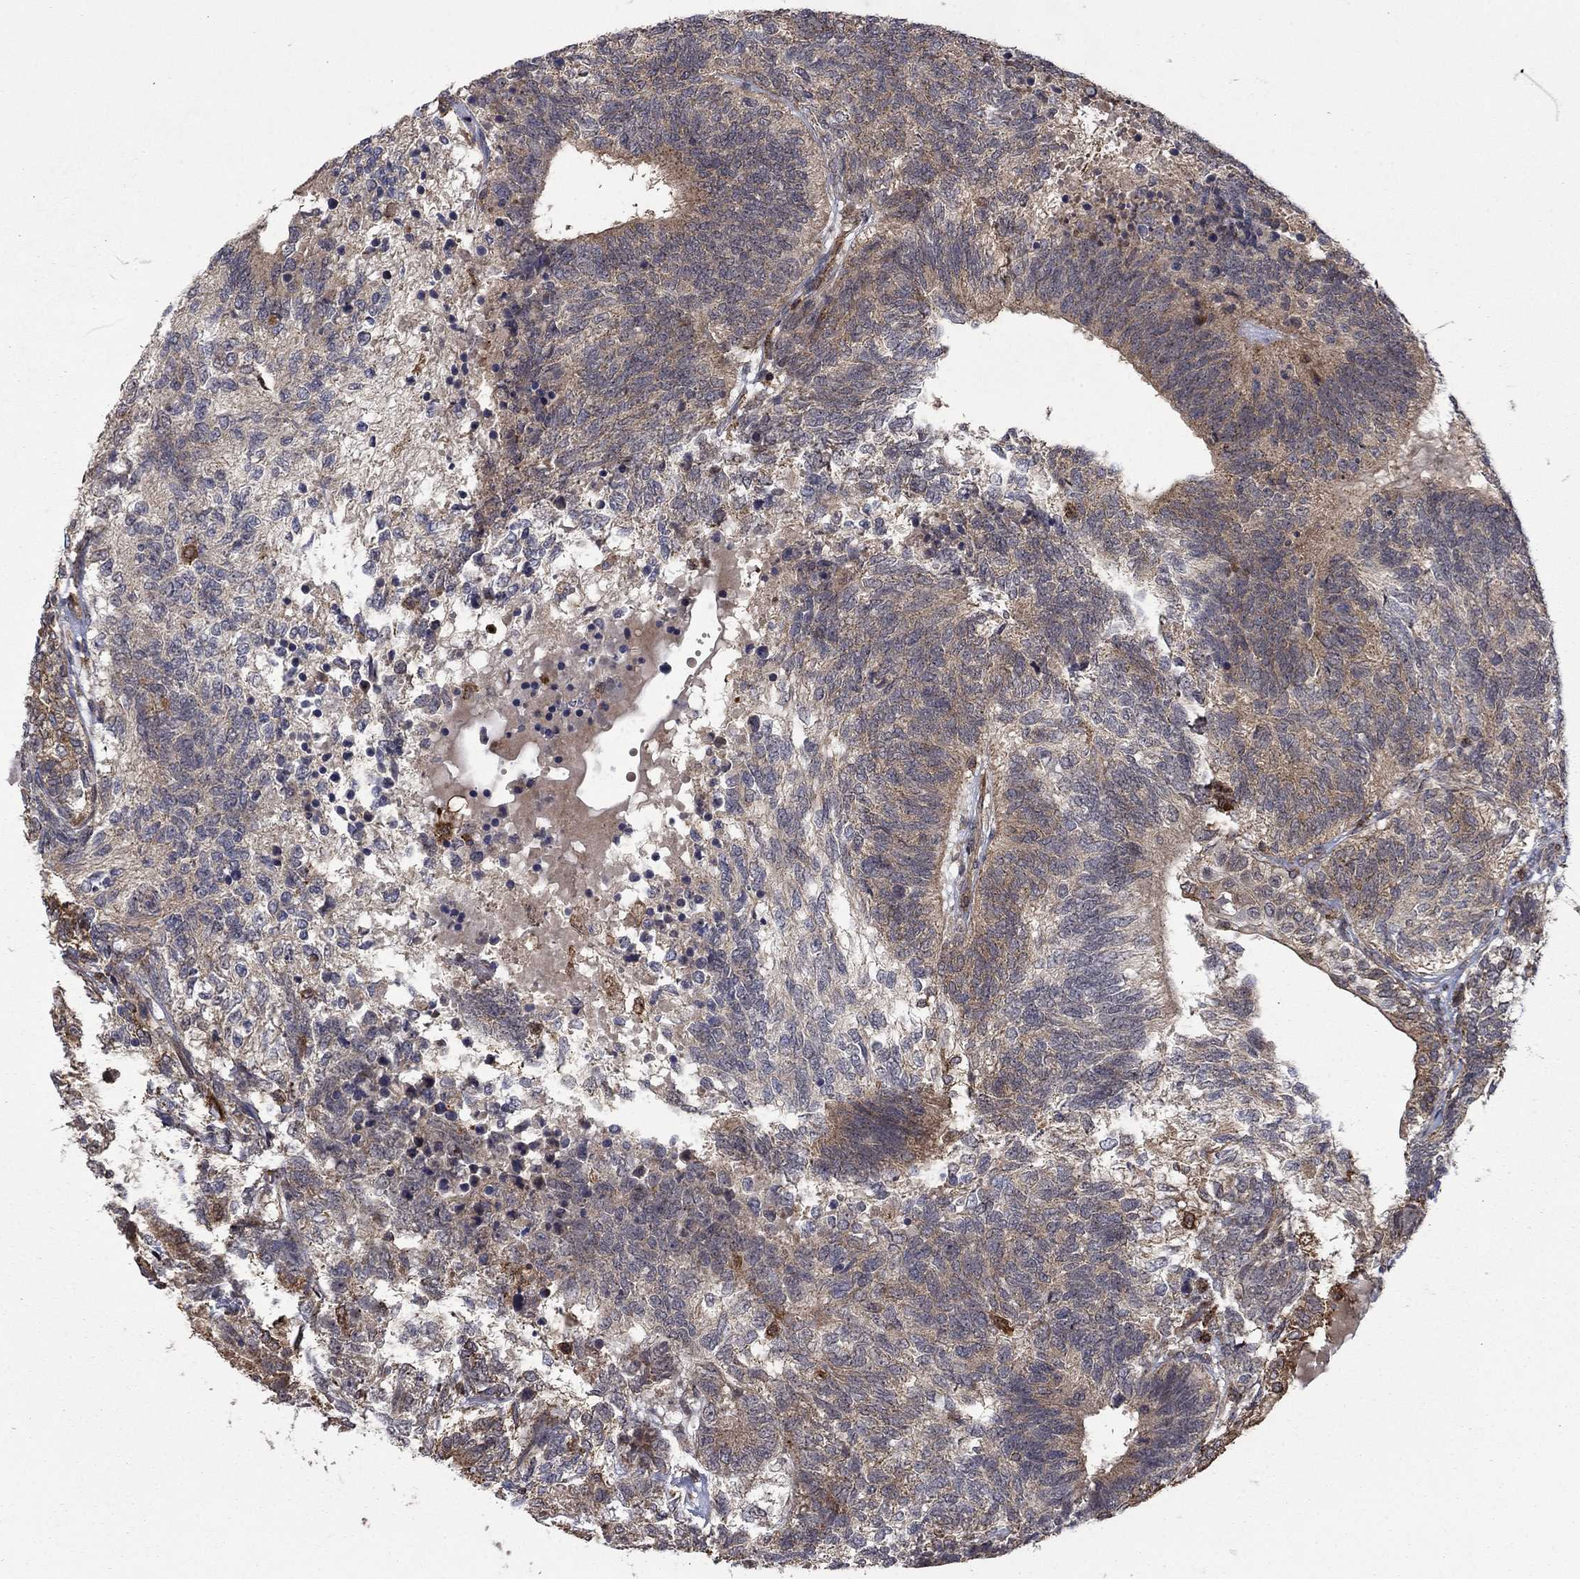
{"staining": {"intensity": "moderate", "quantity": "<25%", "location": "cytoplasmic/membranous"}, "tissue": "testis cancer", "cell_type": "Tumor cells", "image_type": "cancer", "snomed": [{"axis": "morphology", "description": "Seminoma, NOS"}, {"axis": "morphology", "description": "Carcinoma, Embryonal, NOS"}, {"axis": "topography", "description": "Testis"}], "caption": "Embryonal carcinoma (testis) tissue displays moderate cytoplasmic/membranous positivity in approximately <25% of tumor cells, visualized by immunohistochemistry. The staining was performed using DAB (3,3'-diaminobenzidine) to visualize the protein expression in brown, while the nuclei were stained in blue with hematoxylin (Magnification: 20x).", "gene": "IFI35", "patient": {"sex": "male", "age": 41}}